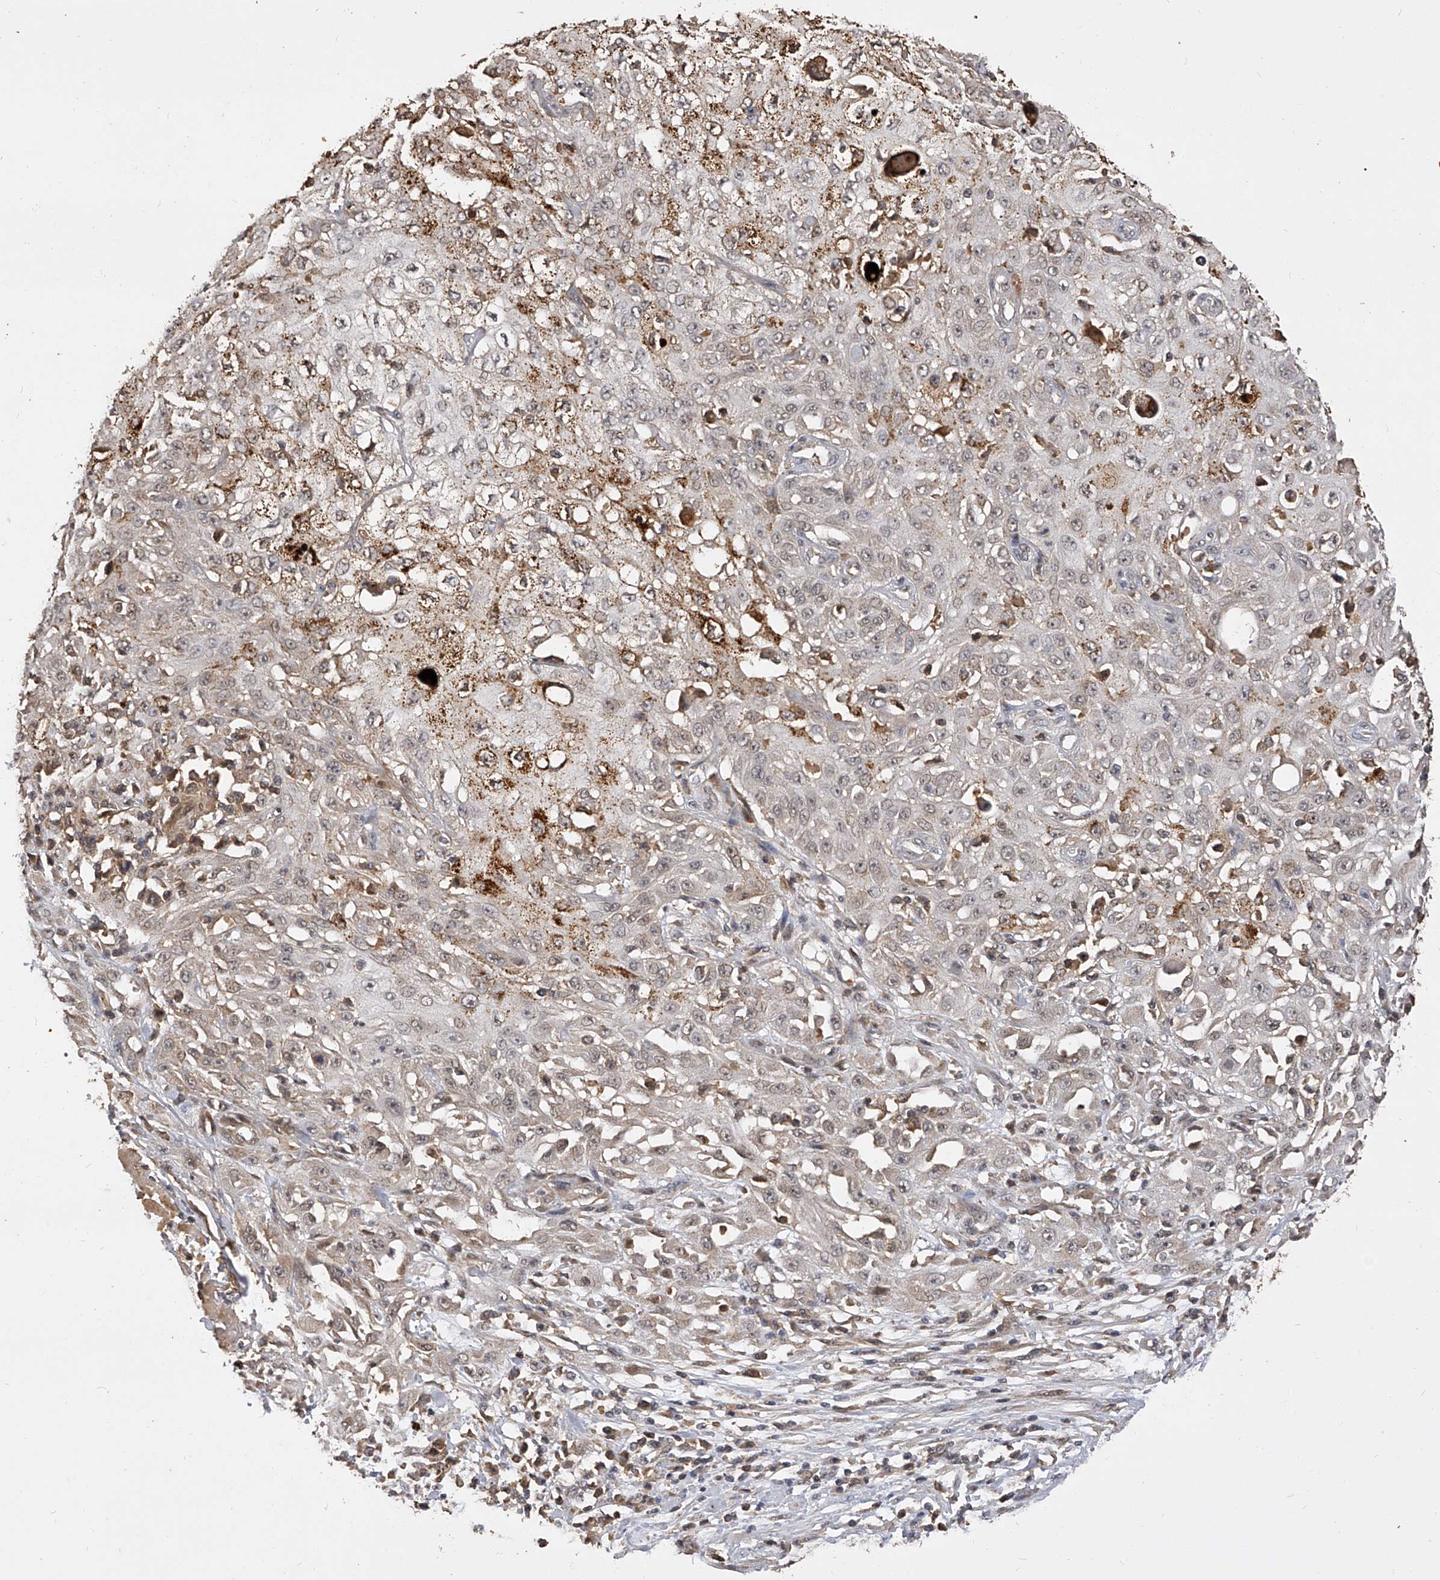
{"staining": {"intensity": "weak", "quantity": "<25%", "location": "cytoplasmic/membranous"}, "tissue": "skin cancer", "cell_type": "Tumor cells", "image_type": "cancer", "snomed": [{"axis": "morphology", "description": "Squamous cell carcinoma, NOS"}, {"axis": "morphology", "description": "Squamous cell carcinoma, metastatic, NOS"}, {"axis": "topography", "description": "Skin"}, {"axis": "topography", "description": "Lymph node"}], "caption": "Skin cancer (metastatic squamous cell carcinoma) was stained to show a protein in brown. There is no significant expression in tumor cells. (DAB IHC visualized using brightfield microscopy, high magnification).", "gene": "CFAP410", "patient": {"sex": "male", "age": 75}}